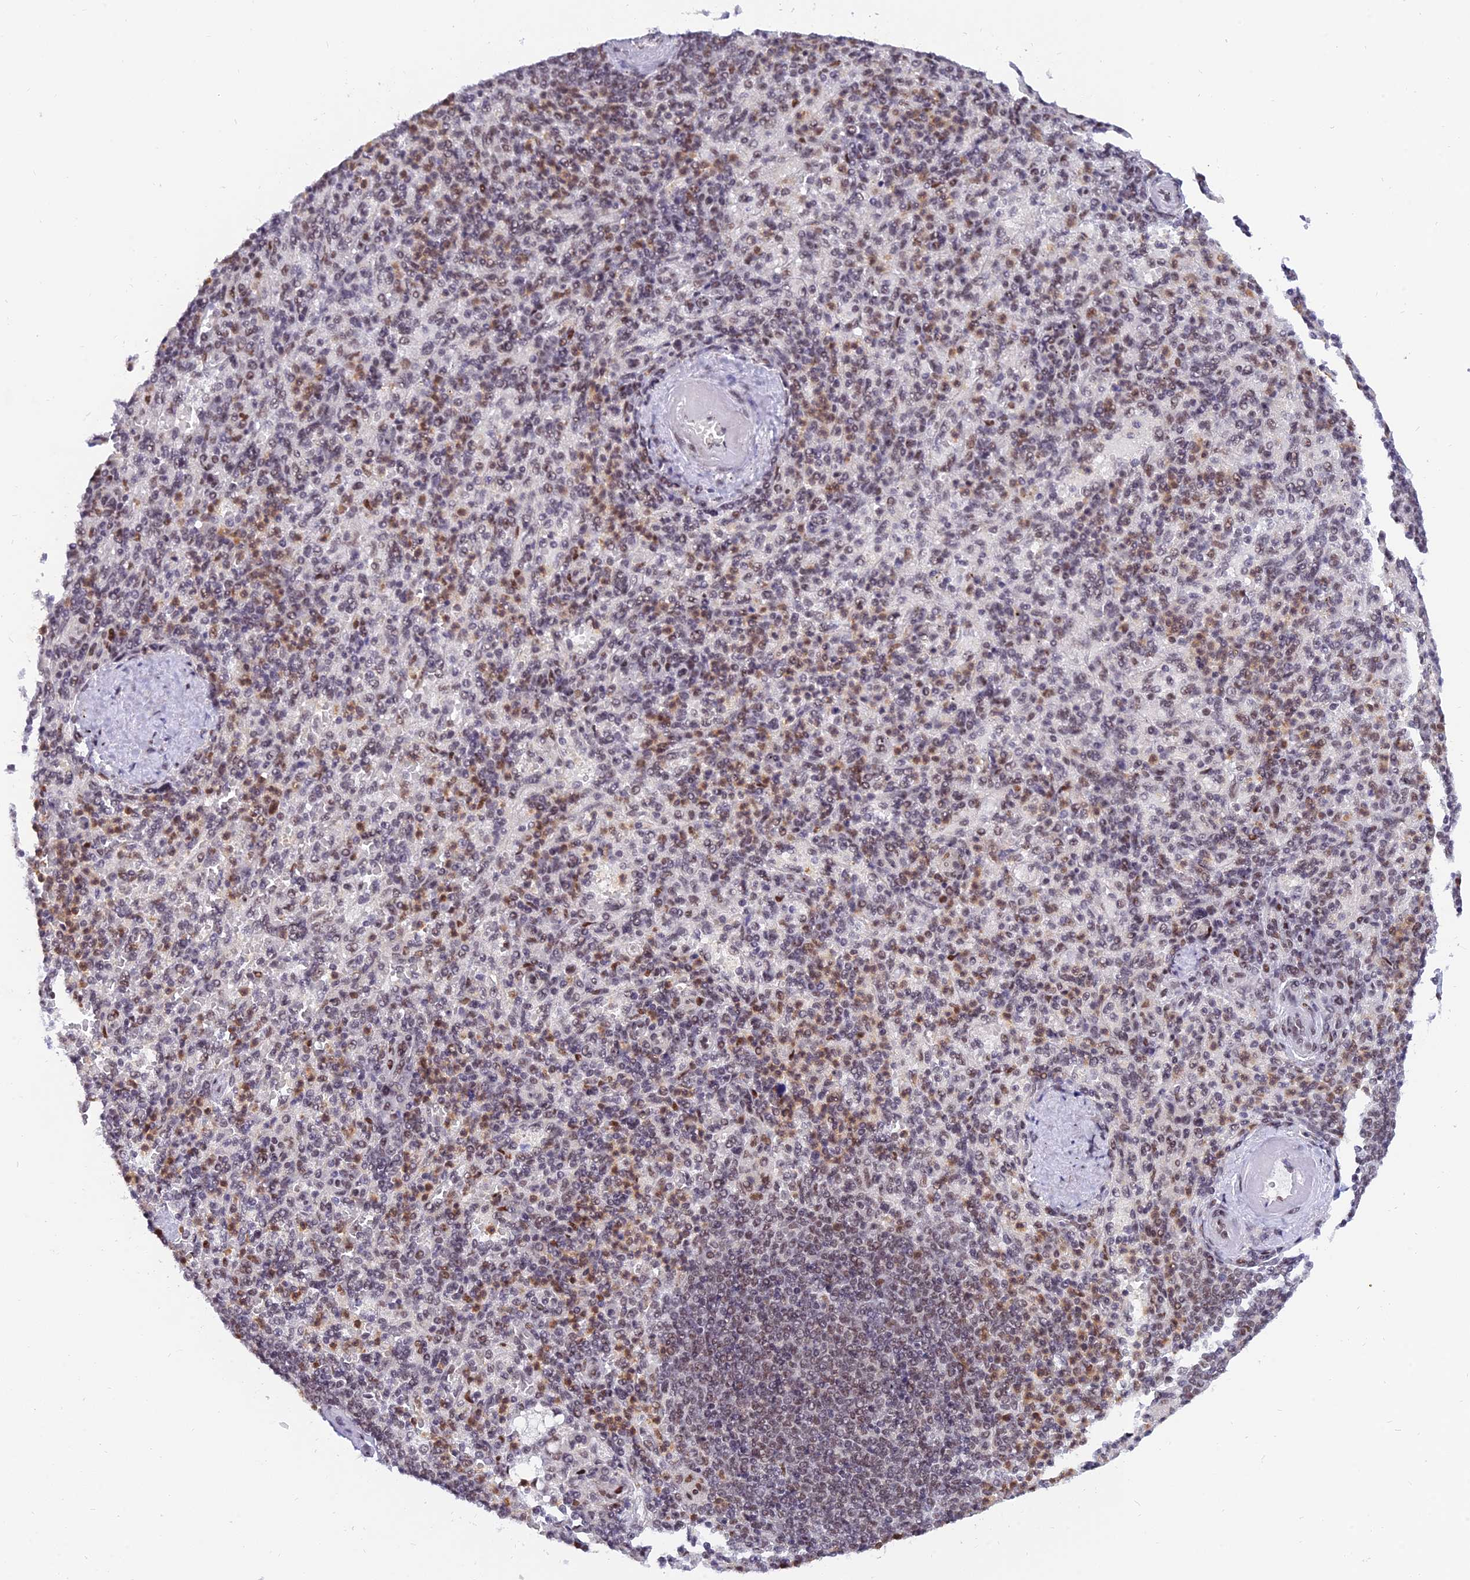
{"staining": {"intensity": "moderate", "quantity": "<25%", "location": "nuclear"}, "tissue": "spleen", "cell_type": "Cells in red pulp", "image_type": "normal", "snomed": [{"axis": "morphology", "description": "Normal tissue, NOS"}, {"axis": "topography", "description": "Spleen"}], "caption": "An image showing moderate nuclear staining in about <25% of cells in red pulp in benign spleen, as visualized by brown immunohistochemical staining.", "gene": "DPY30", "patient": {"sex": "female", "age": 74}}